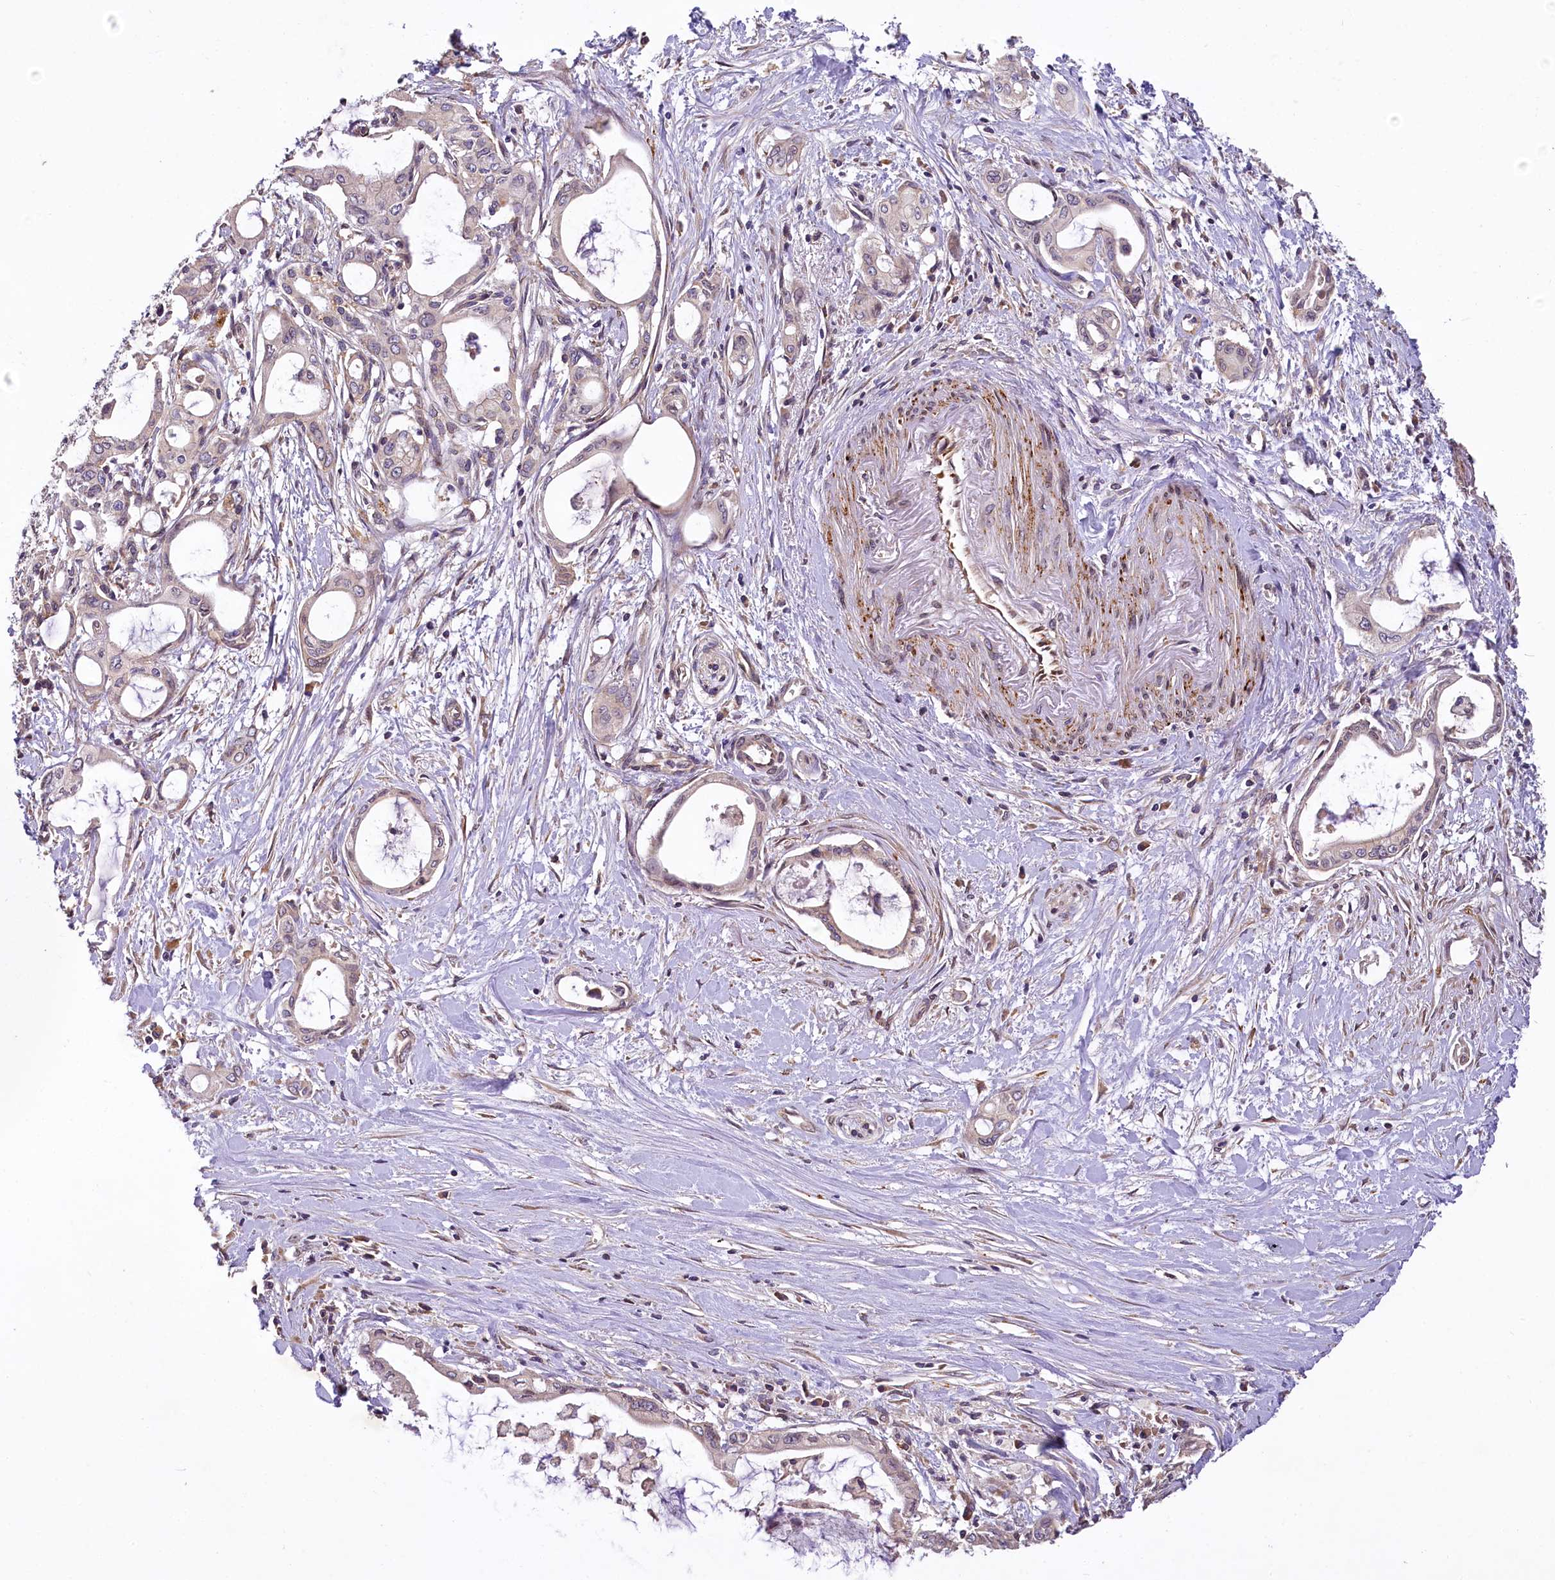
{"staining": {"intensity": "weak", "quantity": "25%-75%", "location": "cytoplasmic/membranous"}, "tissue": "pancreatic cancer", "cell_type": "Tumor cells", "image_type": "cancer", "snomed": [{"axis": "morphology", "description": "Adenocarcinoma, NOS"}, {"axis": "topography", "description": "Pancreas"}], "caption": "IHC (DAB (3,3'-diaminobenzidine)) staining of pancreatic cancer exhibits weak cytoplasmic/membranous protein expression in approximately 25%-75% of tumor cells.", "gene": "SUPV3L1", "patient": {"sex": "male", "age": 72}}